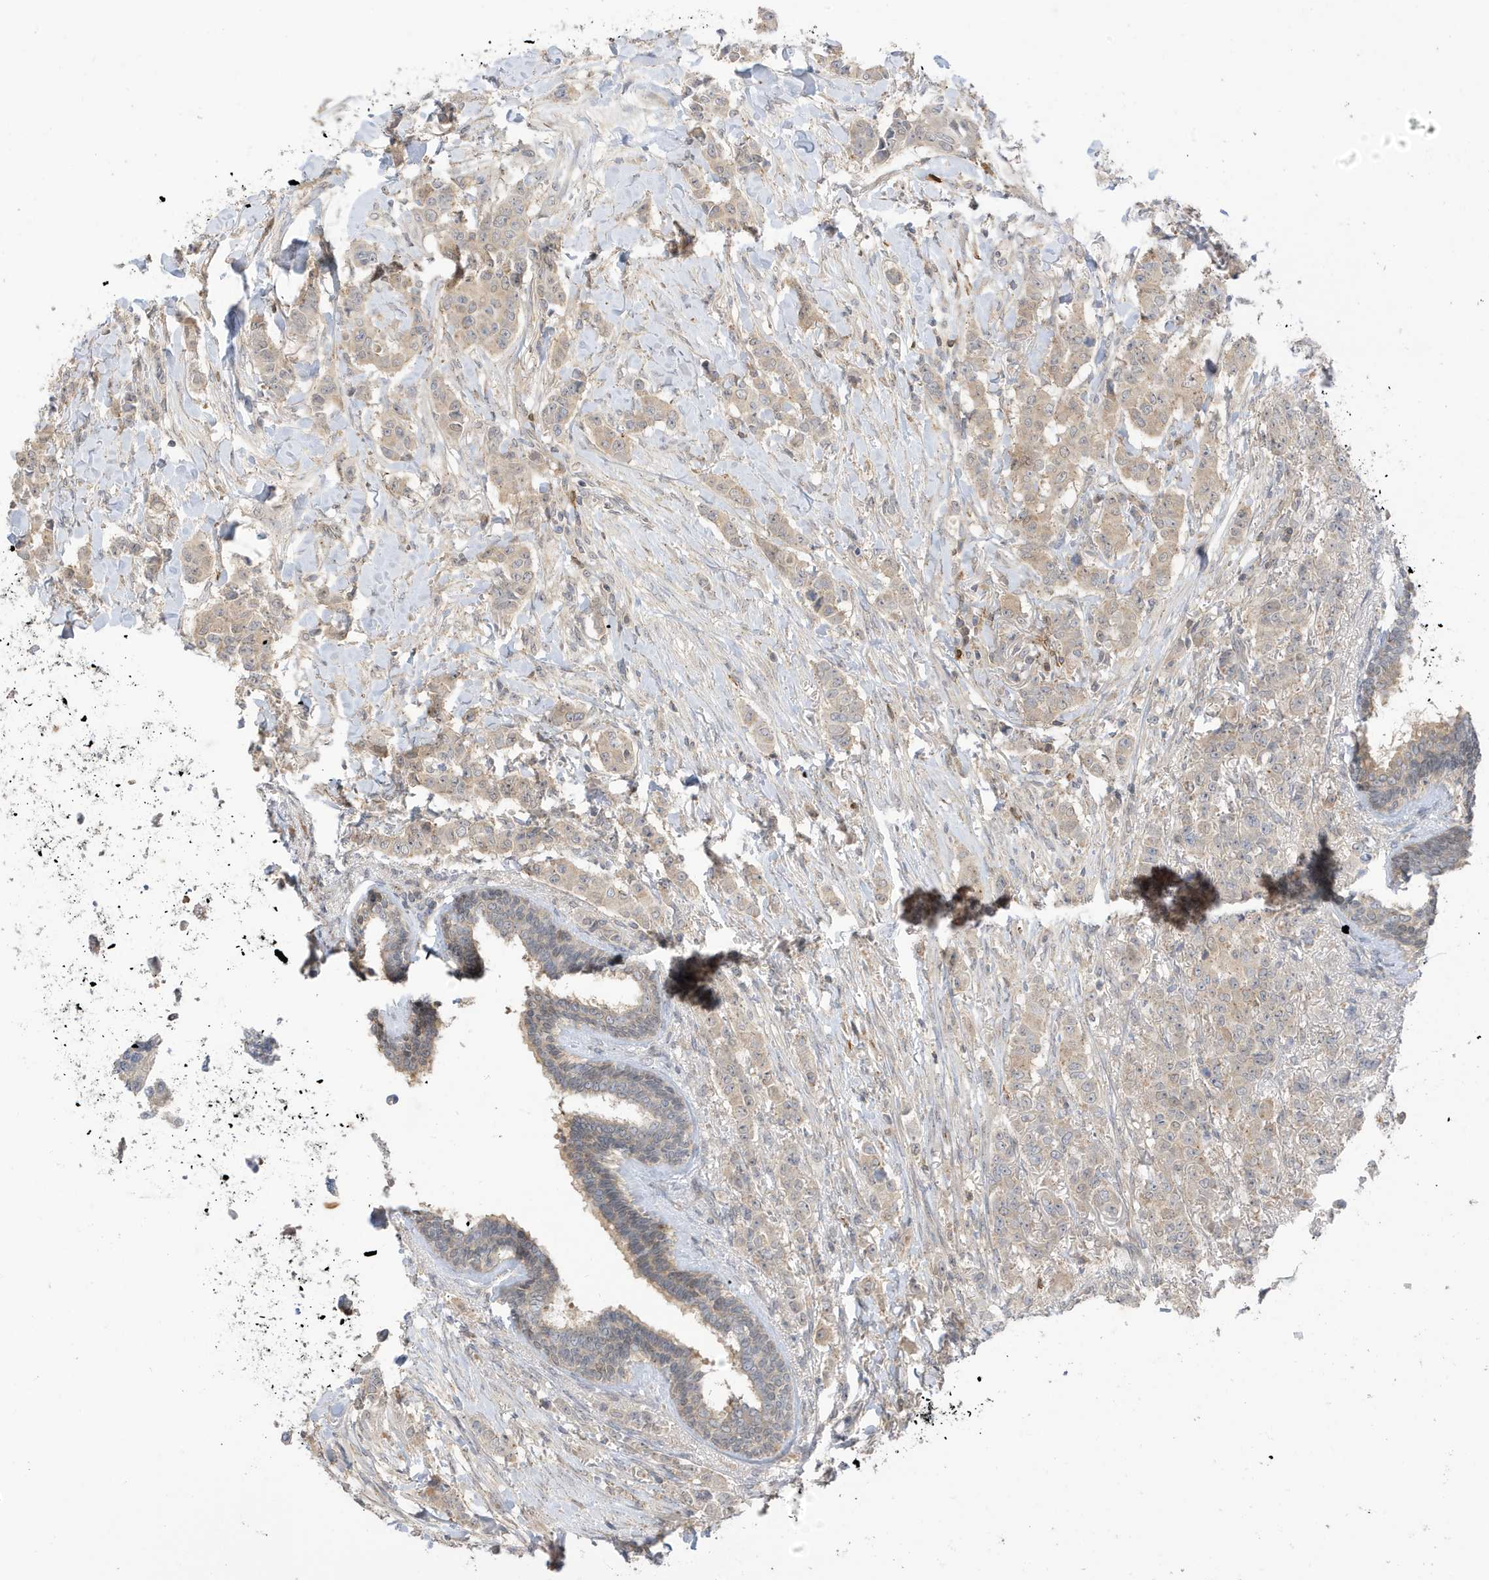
{"staining": {"intensity": "weak", "quantity": "25%-75%", "location": "cytoplasmic/membranous"}, "tissue": "breast cancer", "cell_type": "Tumor cells", "image_type": "cancer", "snomed": [{"axis": "morphology", "description": "Duct carcinoma"}, {"axis": "topography", "description": "Breast"}], "caption": "Tumor cells demonstrate low levels of weak cytoplasmic/membranous expression in approximately 25%-75% of cells in human intraductal carcinoma (breast).", "gene": "TAB3", "patient": {"sex": "female", "age": 40}}